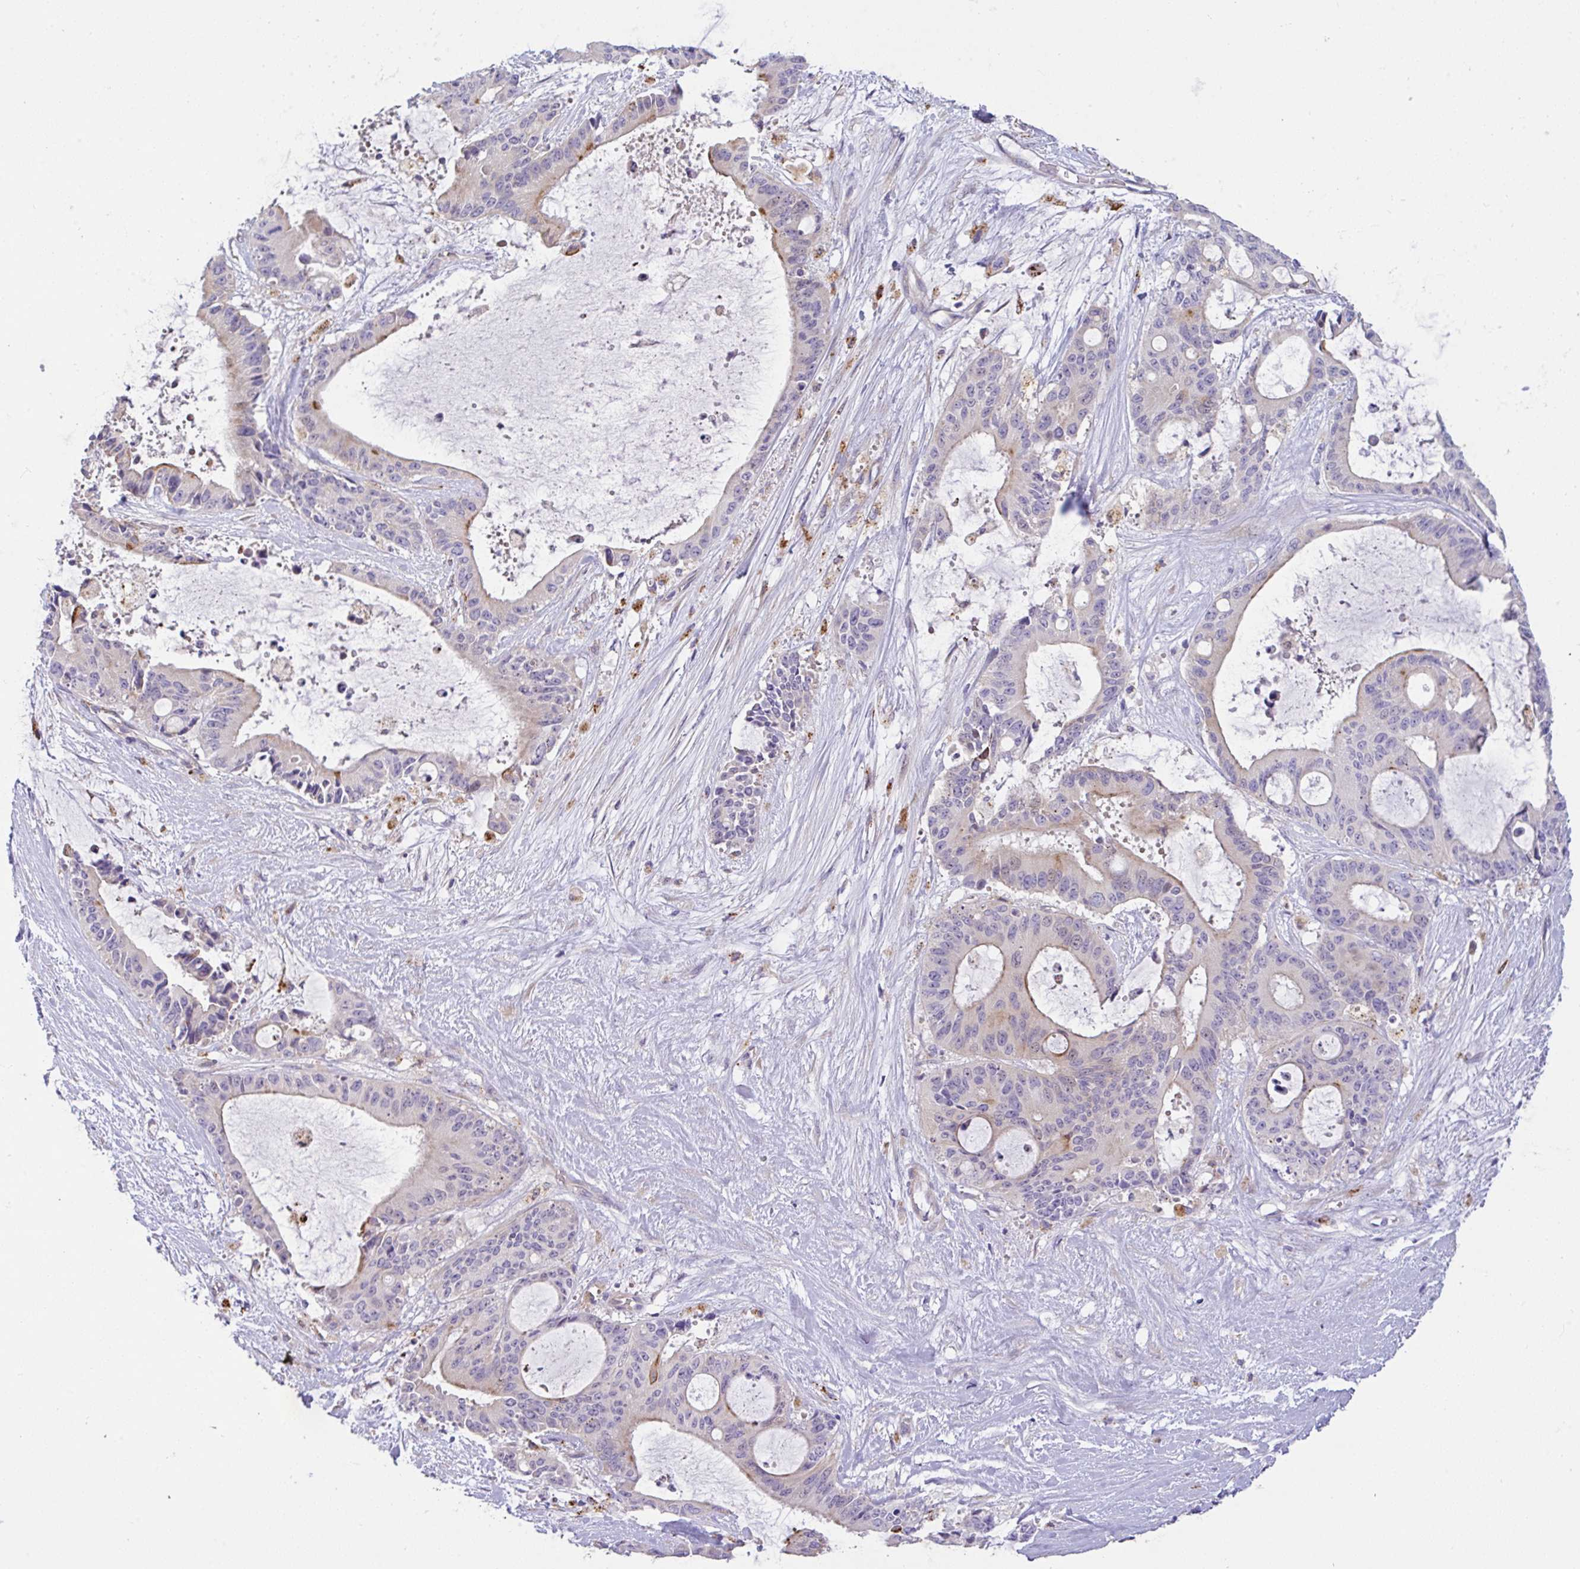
{"staining": {"intensity": "moderate", "quantity": "<25%", "location": "cytoplasmic/membranous"}, "tissue": "liver cancer", "cell_type": "Tumor cells", "image_type": "cancer", "snomed": [{"axis": "morphology", "description": "Normal tissue, NOS"}, {"axis": "morphology", "description": "Cholangiocarcinoma"}, {"axis": "topography", "description": "Liver"}, {"axis": "topography", "description": "Peripheral nerve tissue"}], "caption": "Protein staining of liver cancer tissue demonstrates moderate cytoplasmic/membranous positivity in approximately <25% of tumor cells.", "gene": "EPN3", "patient": {"sex": "female", "age": 73}}